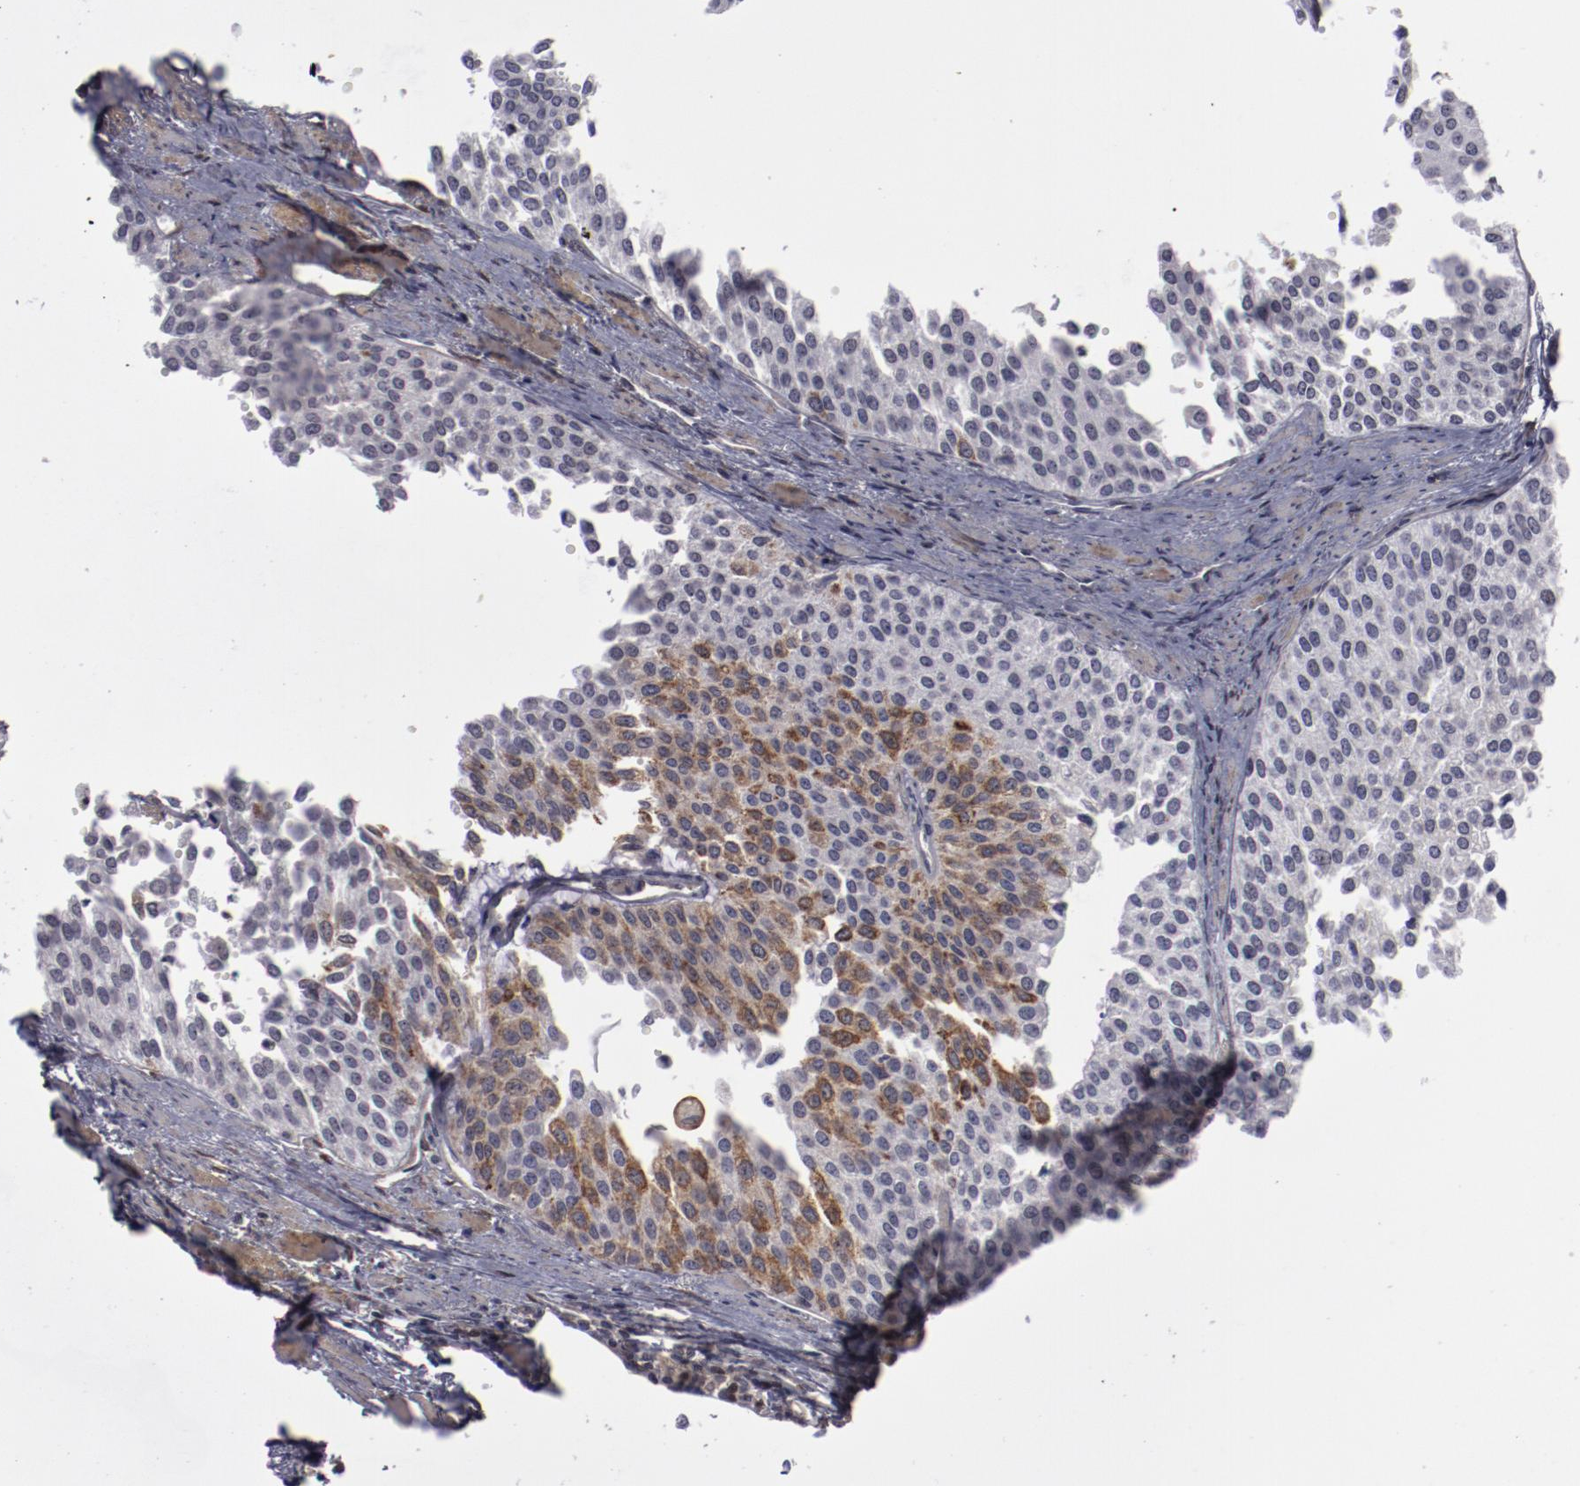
{"staining": {"intensity": "moderate", "quantity": "<25%", "location": "cytoplasmic/membranous"}, "tissue": "urothelial cancer", "cell_type": "Tumor cells", "image_type": "cancer", "snomed": [{"axis": "morphology", "description": "Urothelial carcinoma, Low grade"}, {"axis": "topography", "description": "Urinary bladder"}], "caption": "Moderate cytoplasmic/membranous expression for a protein is identified in approximately <25% of tumor cells of low-grade urothelial carcinoma using immunohistochemistry (IHC).", "gene": "LEF1", "patient": {"sex": "female", "age": 73}}